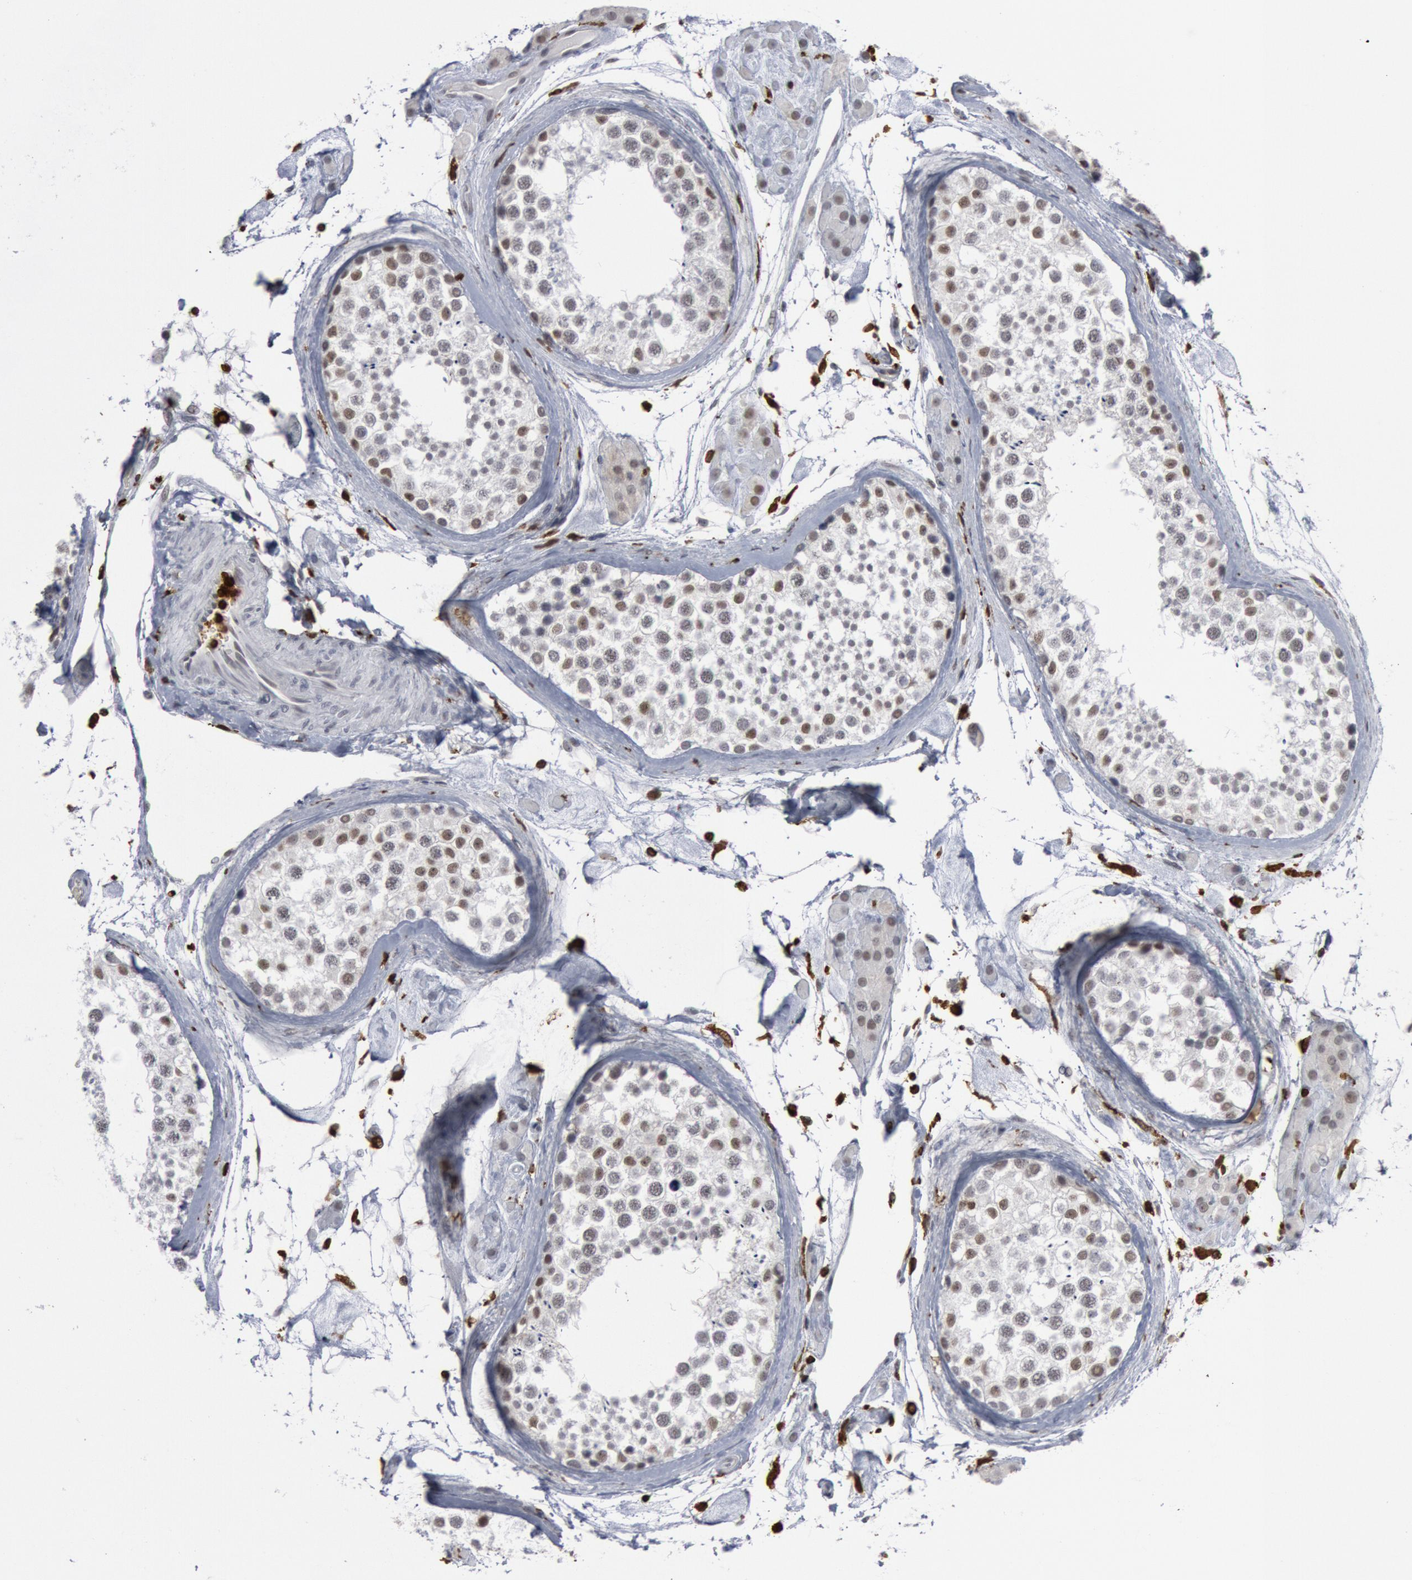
{"staining": {"intensity": "weak", "quantity": "<25%", "location": "nuclear"}, "tissue": "testis", "cell_type": "Cells in seminiferous ducts", "image_type": "normal", "snomed": [{"axis": "morphology", "description": "Normal tissue, NOS"}, {"axis": "topography", "description": "Testis"}], "caption": "Immunohistochemistry of benign testis displays no expression in cells in seminiferous ducts.", "gene": "PTPN6", "patient": {"sex": "male", "age": 46}}